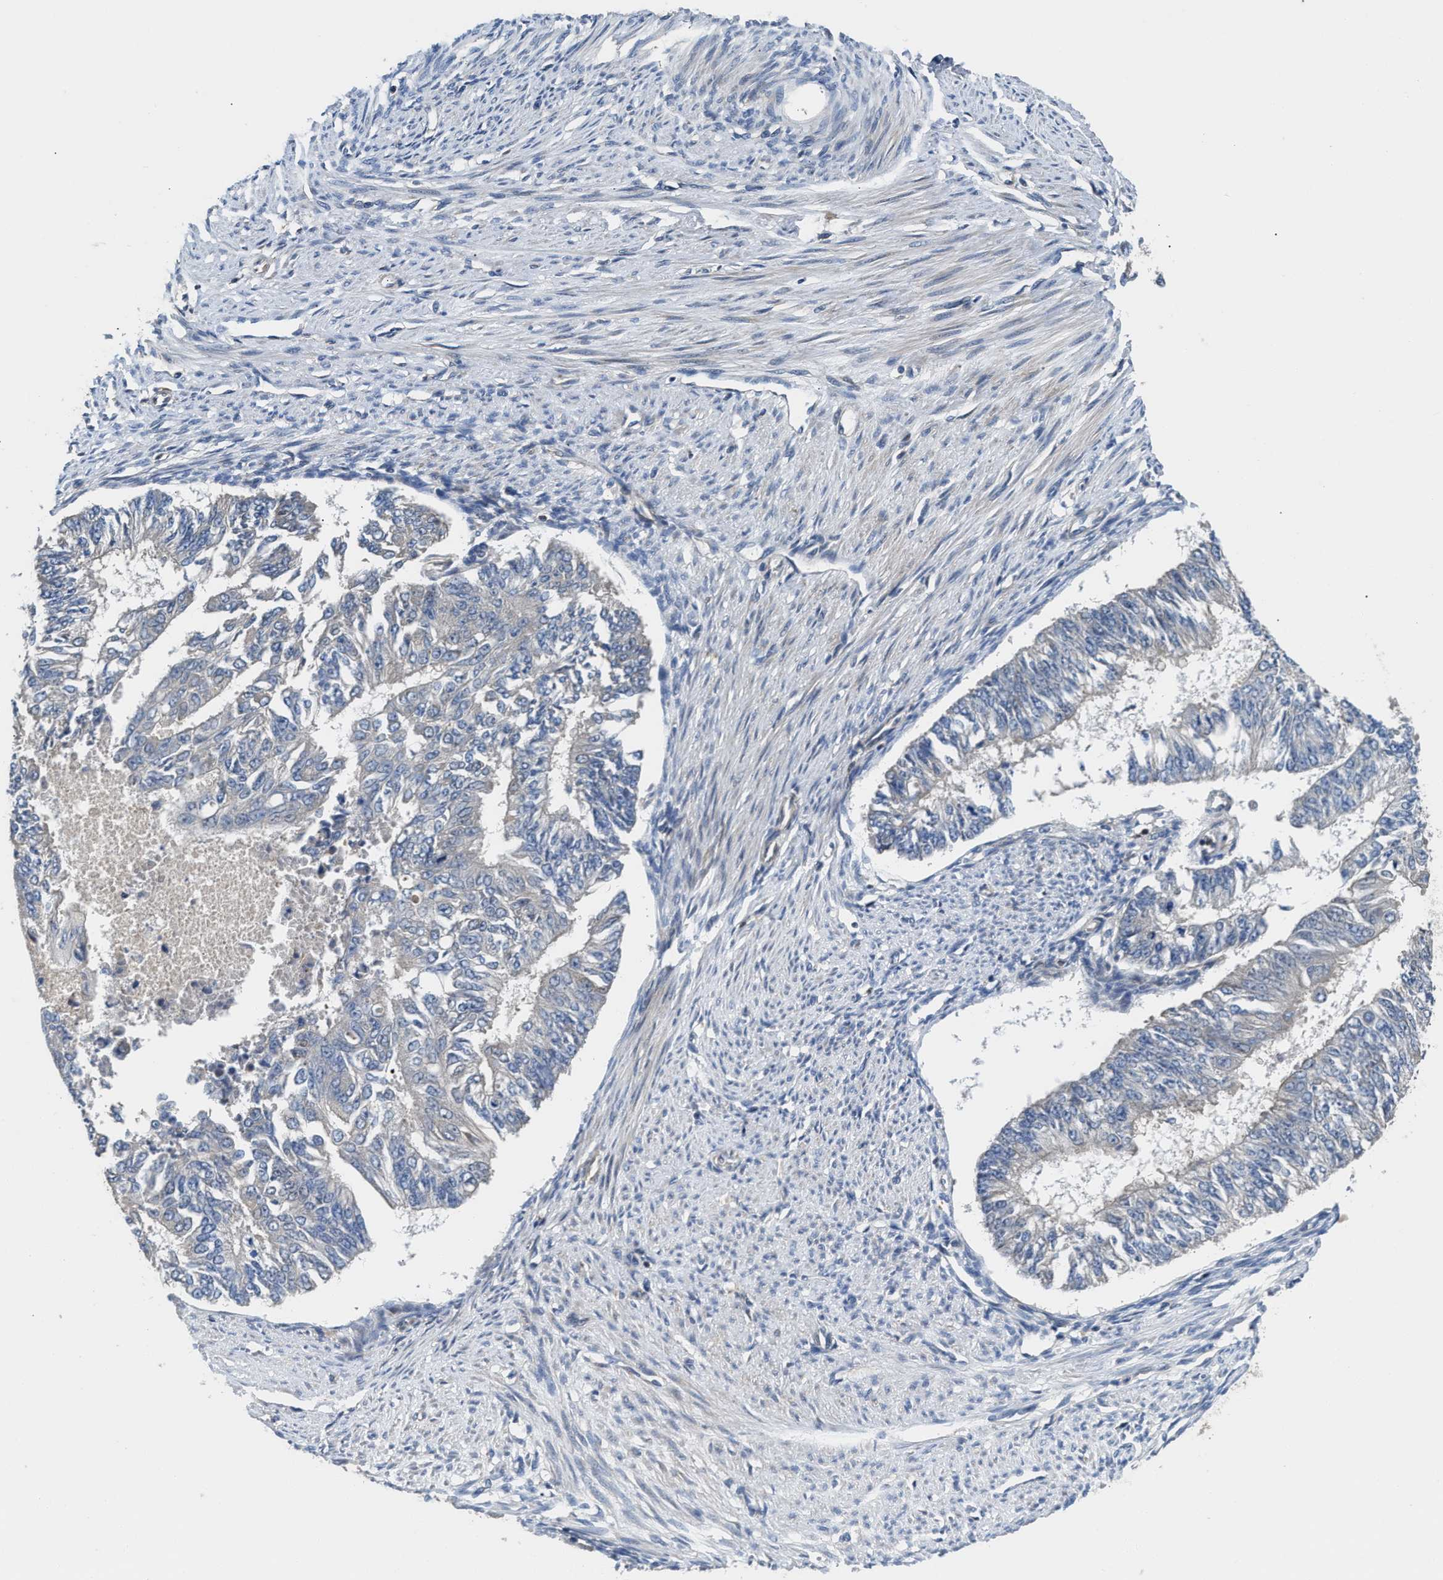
{"staining": {"intensity": "negative", "quantity": "none", "location": "none"}, "tissue": "endometrial cancer", "cell_type": "Tumor cells", "image_type": "cancer", "snomed": [{"axis": "morphology", "description": "Adenocarcinoma, NOS"}, {"axis": "topography", "description": "Endometrium"}], "caption": "Histopathology image shows no significant protein staining in tumor cells of adenocarcinoma (endometrial). The staining is performed using DAB brown chromogen with nuclei counter-stained in using hematoxylin.", "gene": "OSTF1", "patient": {"sex": "female", "age": 32}}